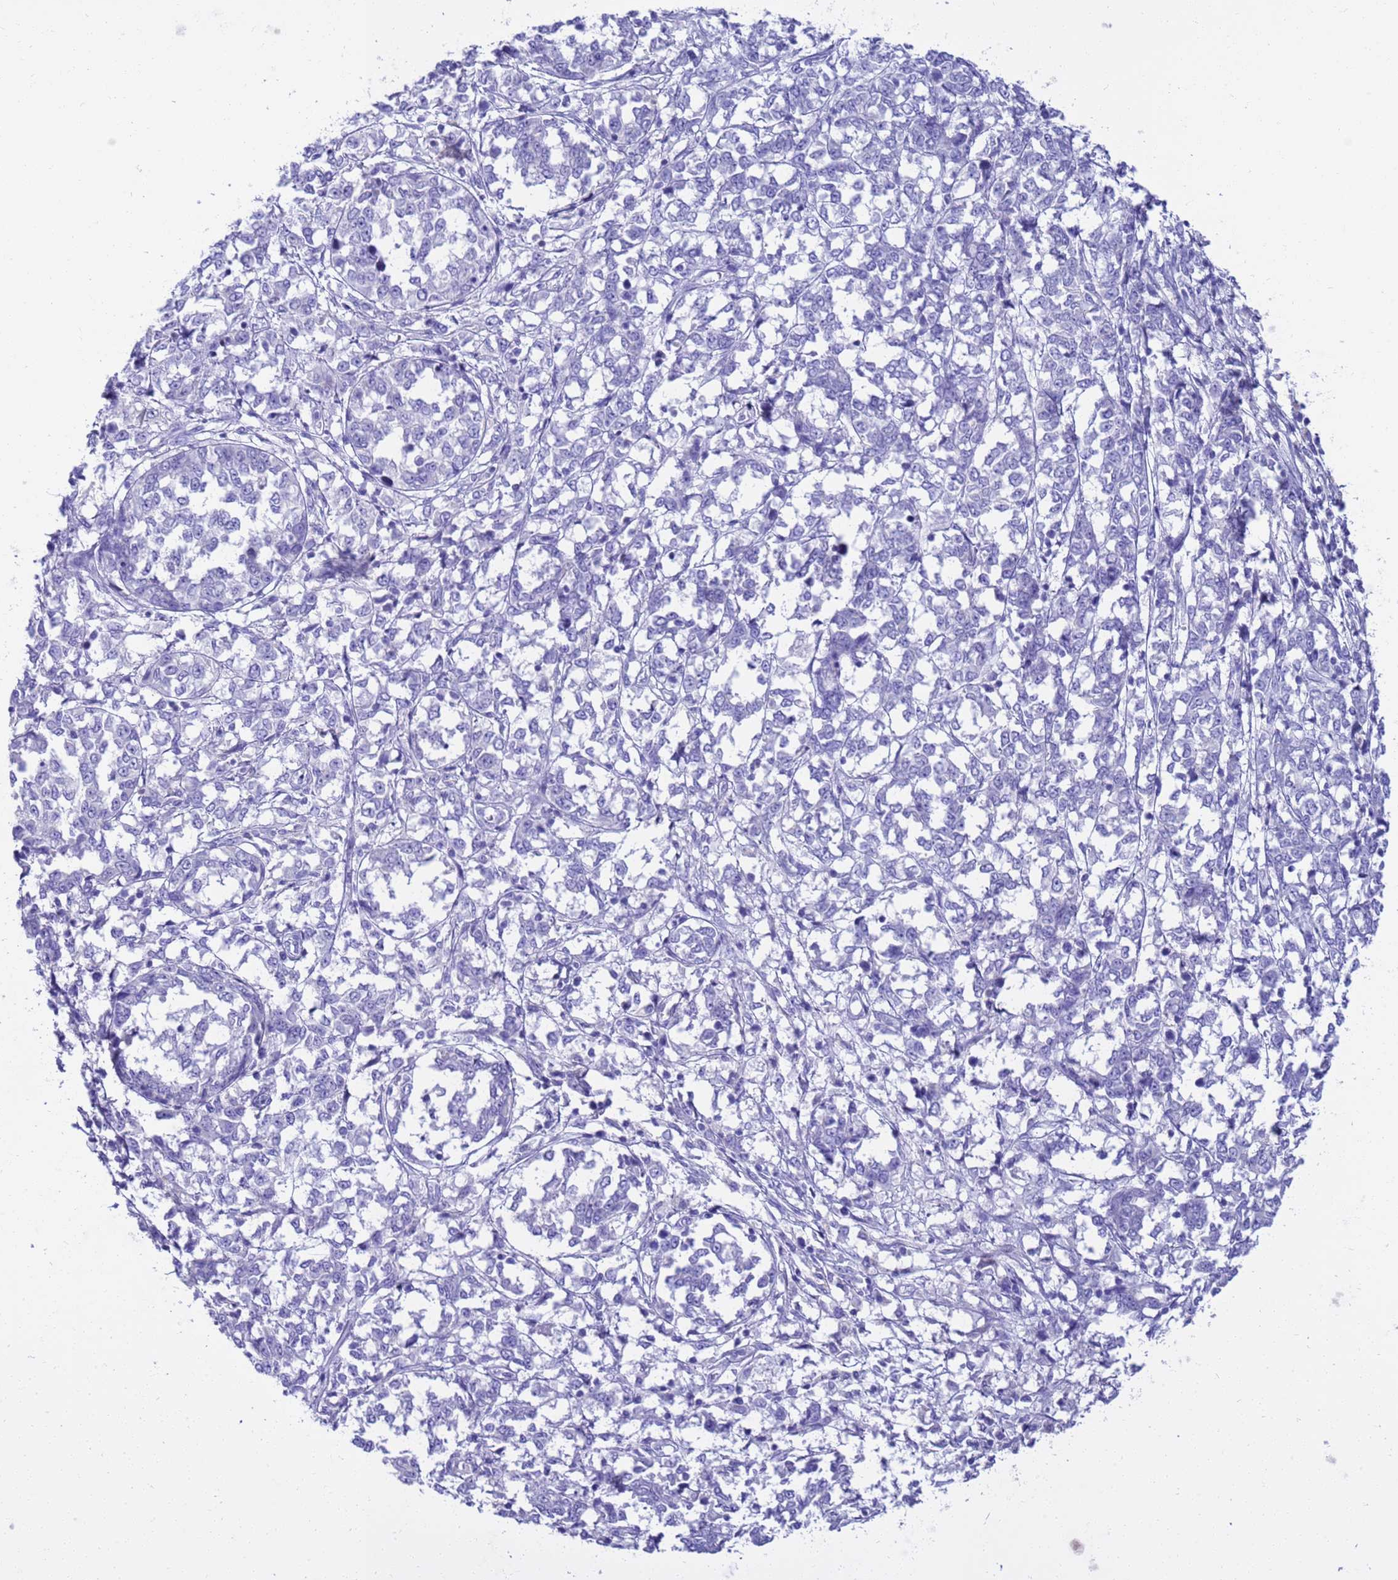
{"staining": {"intensity": "negative", "quantity": "none", "location": "none"}, "tissue": "melanoma", "cell_type": "Tumor cells", "image_type": "cancer", "snomed": [{"axis": "morphology", "description": "Malignant melanoma, NOS"}, {"axis": "topography", "description": "Skin"}], "caption": "Tumor cells are negative for brown protein staining in melanoma.", "gene": "SYCN", "patient": {"sex": "female", "age": 72}}